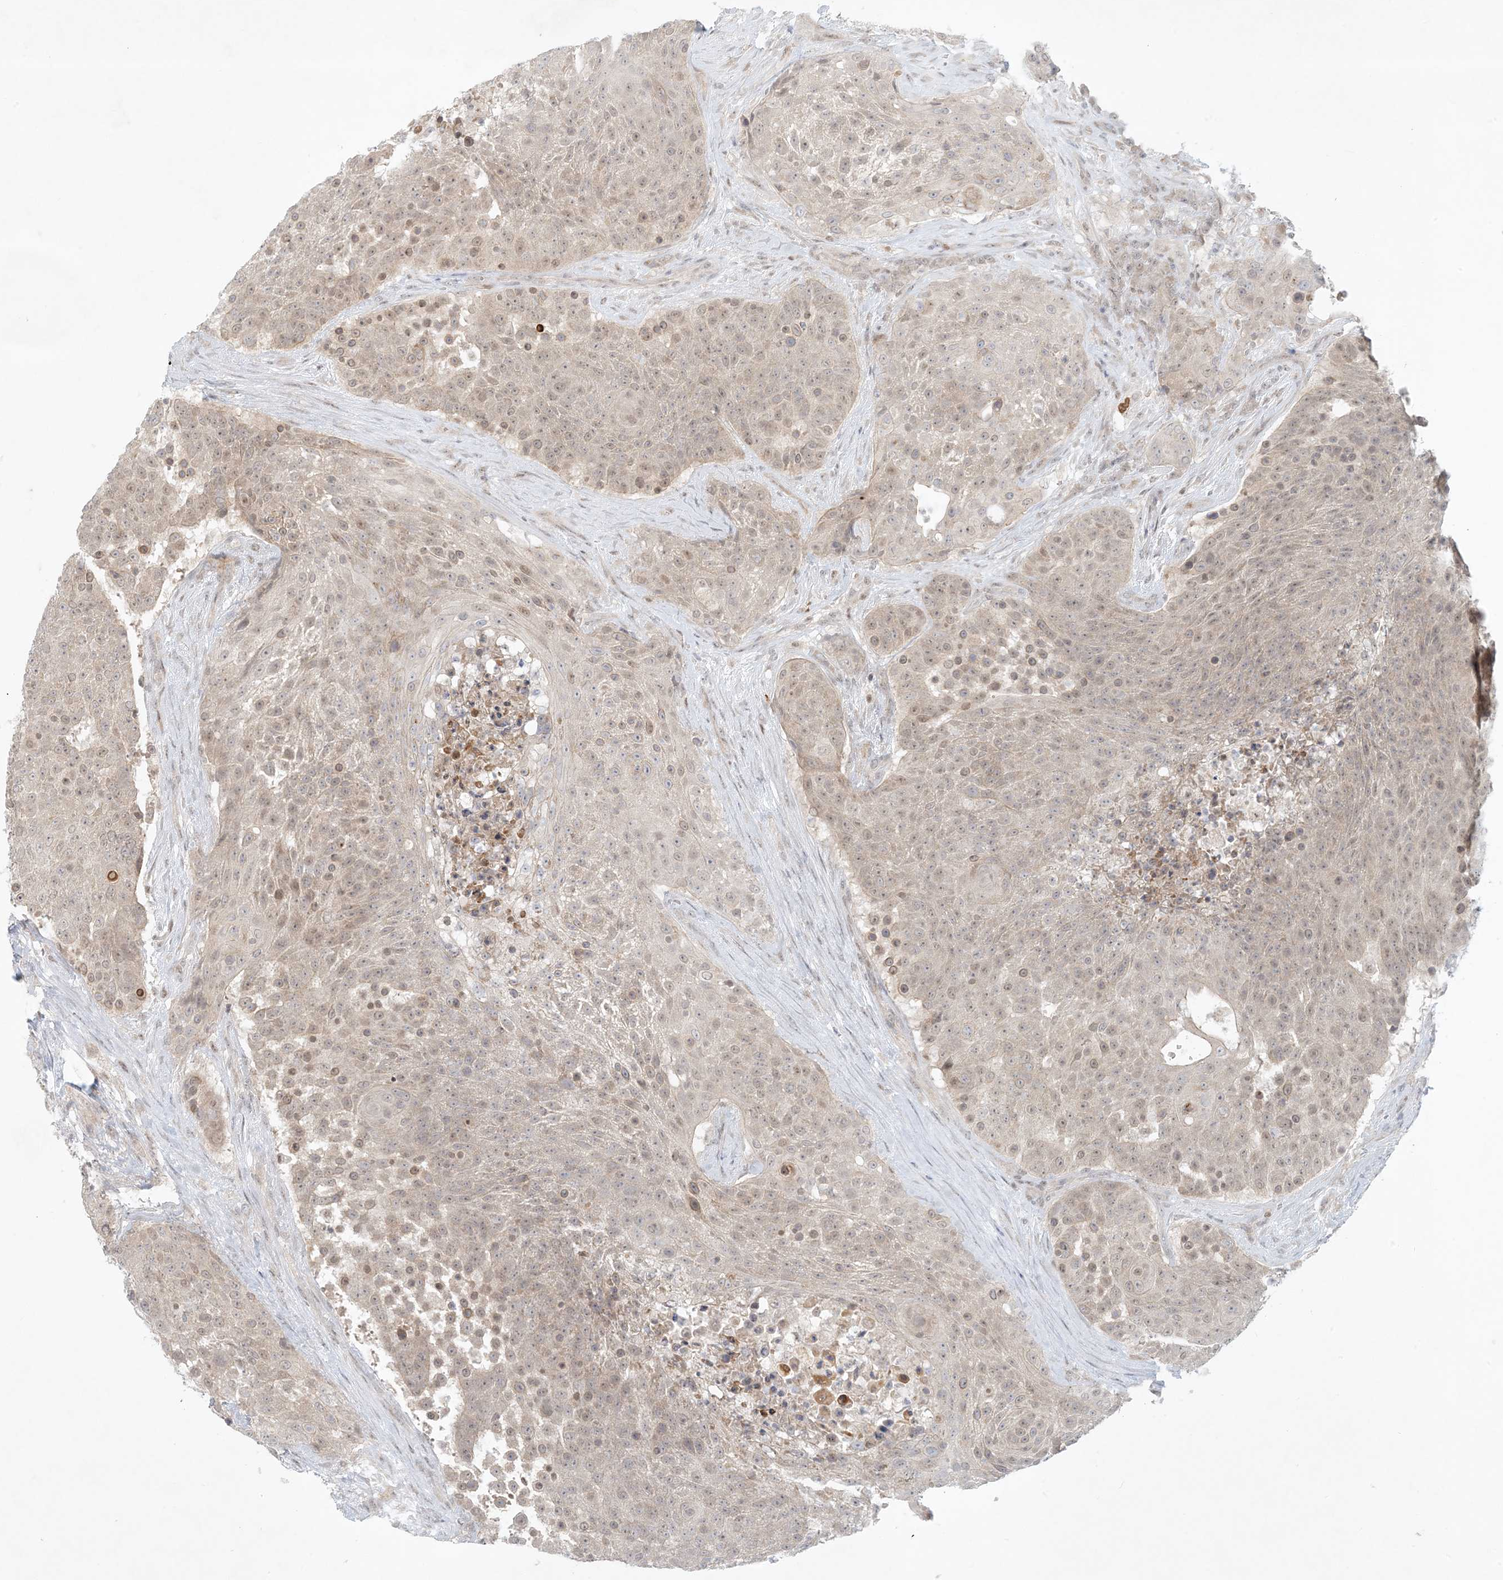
{"staining": {"intensity": "weak", "quantity": "25%-75%", "location": "nuclear"}, "tissue": "urothelial cancer", "cell_type": "Tumor cells", "image_type": "cancer", "snomed": [{"axis": "morphology", "description": "Urothelial carcinoma, High grade"}, {"axis": "topography", "description": "Urinary bladder"}], "caption": "Human urothelial cancer stained with a brown dye demonstrates weak nuclear positive positivity in approximately 25%-75% of tumor cells.", "gene": "OBI1", "patient": {"sex": "female", "age": 63}}